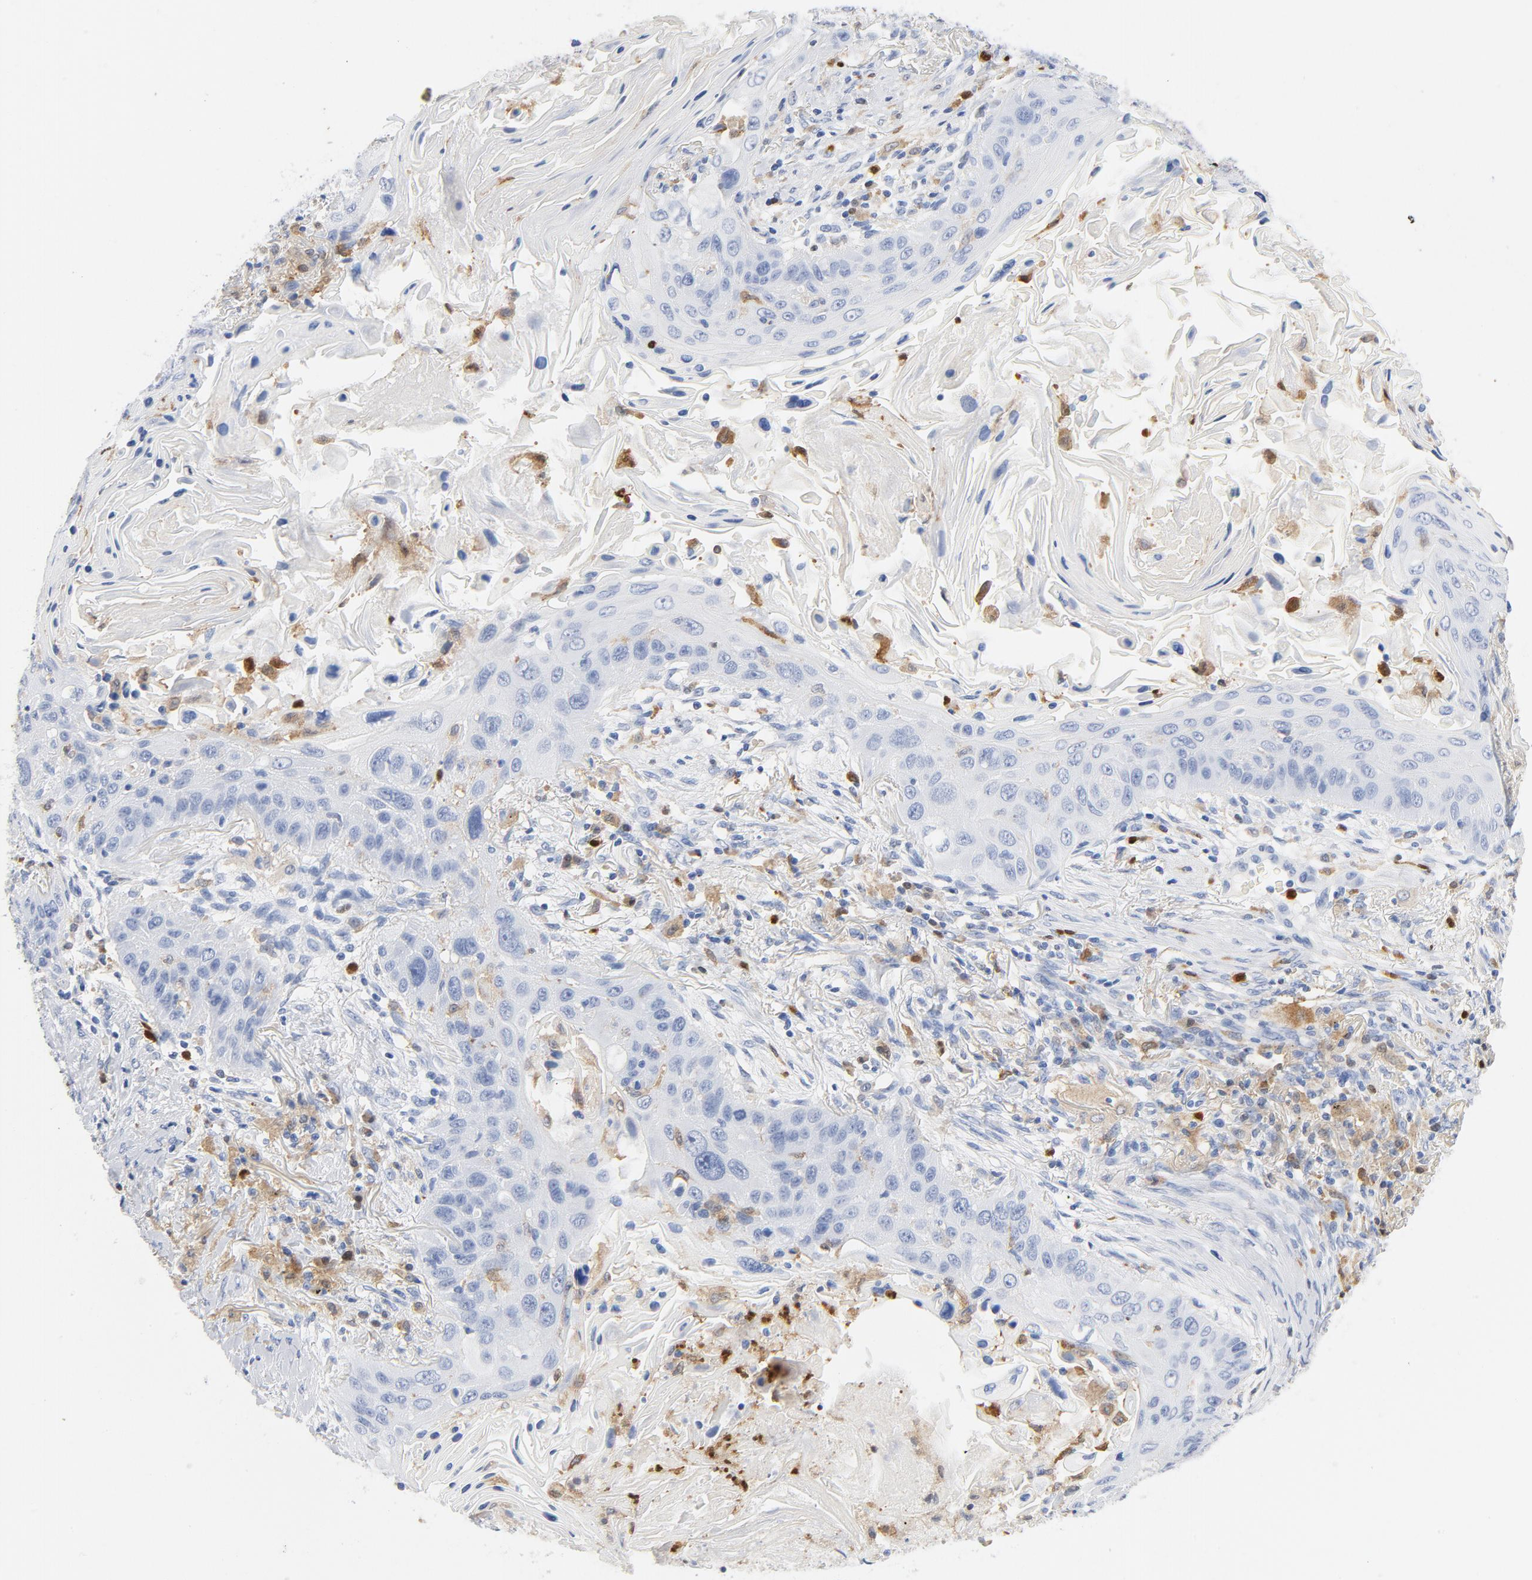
{"staining": {"intensity": "negative", "quantity": "none", "location": "none"}, "tissue": "lung cancer", "cell_type": "Tumor cells", "image_type": "cancer", "snomed": [{"axis": "morphology", "description": "Squamous cell carcinoma, NOS"}, {"axis": "topography", "description": "Lung"}], "caption": "An image of human lung cancer is negative for staining in tumor cells.", "gene": "NCF1", "patient": {"sex": "female", "age": 67}}